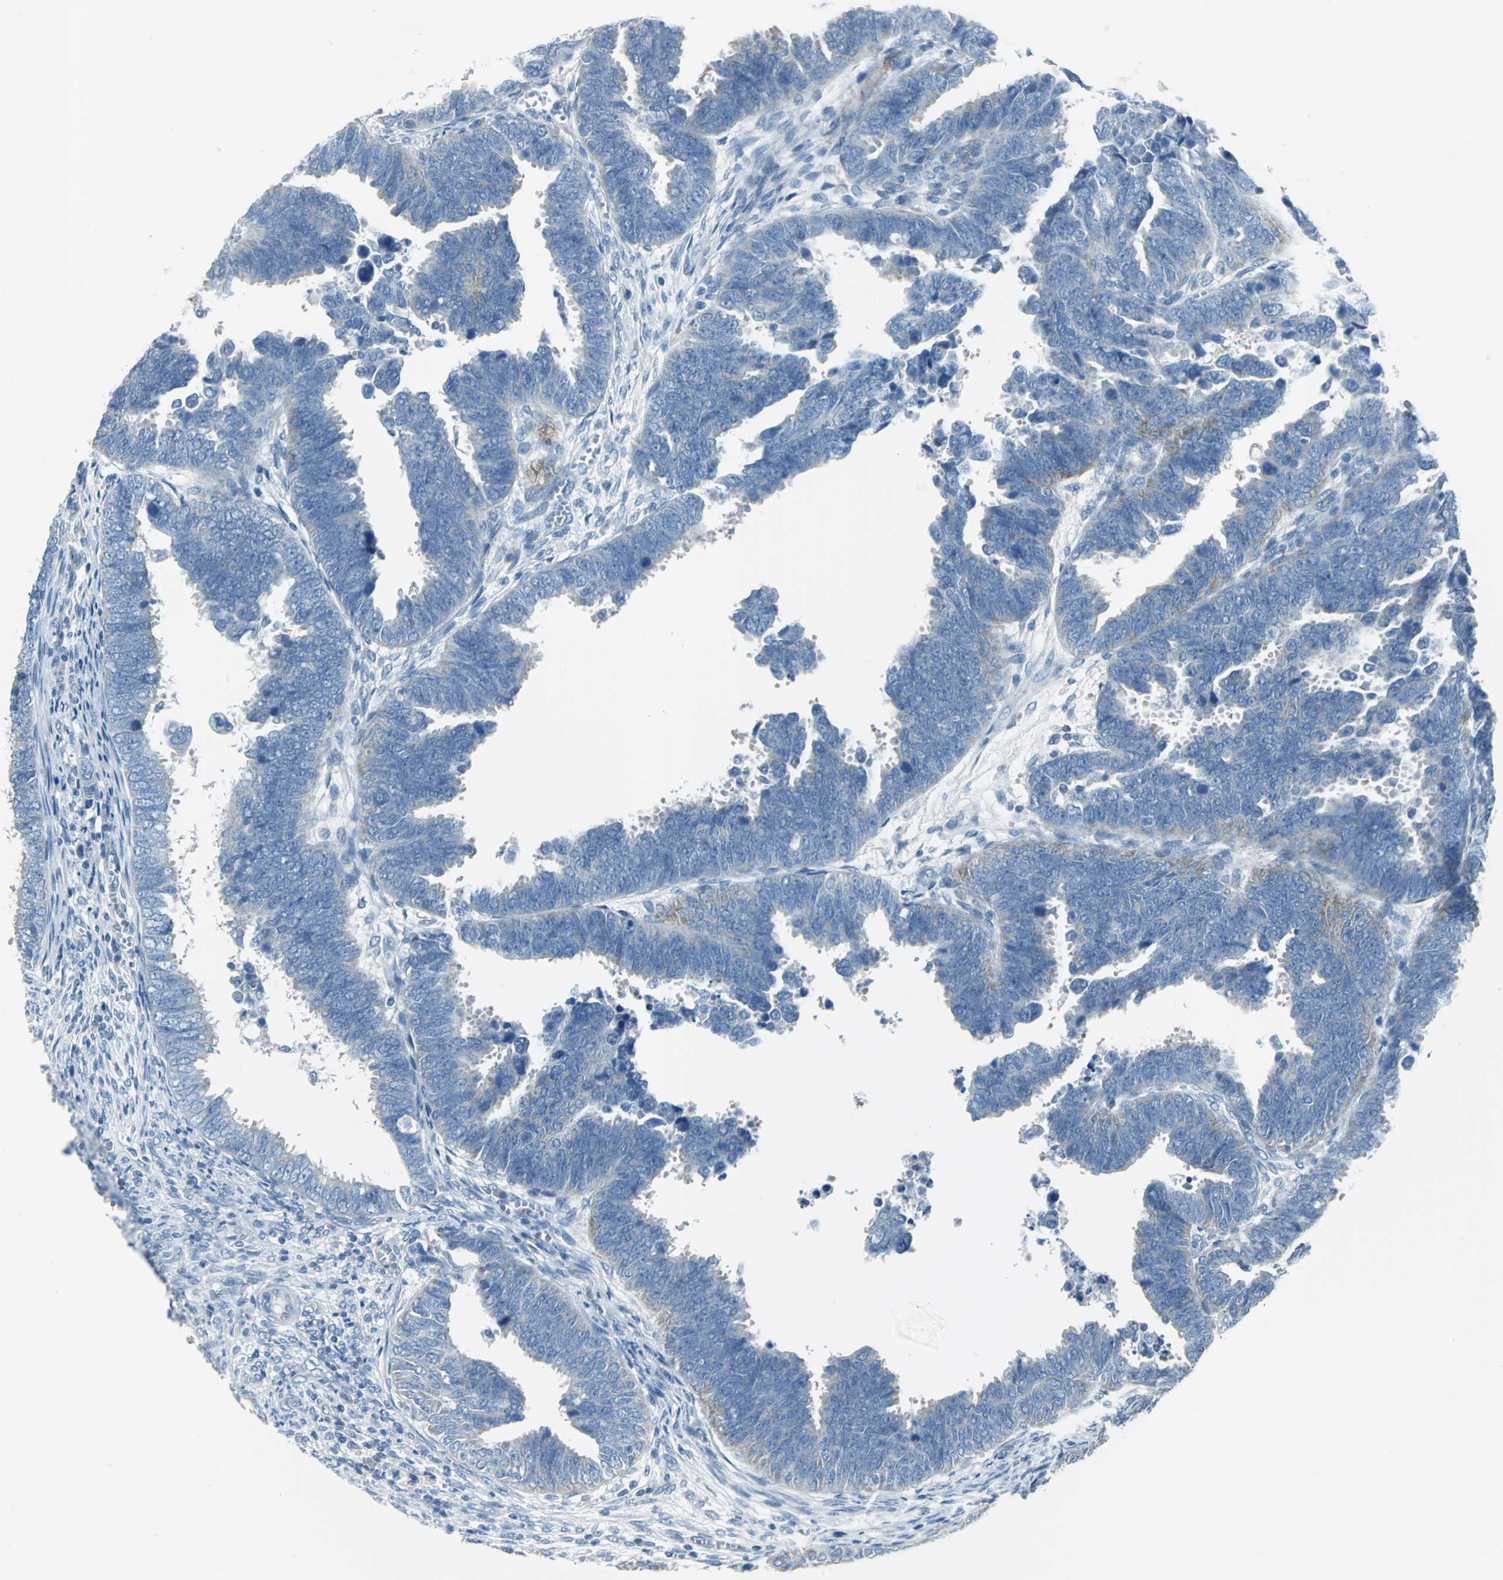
{"staining": {"intensity": "negative", "quantity": "none", "location": "none"}, "tissue": "endometrial cancer", "cell_type": "Tumor cells", "image_type": "cancer", "snomed": [{"axis": "morphology", "description": "Adenocarcinoma, NOS"}, {"axis": "topography", "description": "Endometrium"}], "caption": "The photomicrograph shows no significant staining in tumor cells of adenocarcinoma (endometrial).", "gene": "DNAI2", "patient": {"sex": "female", "age": 75}}